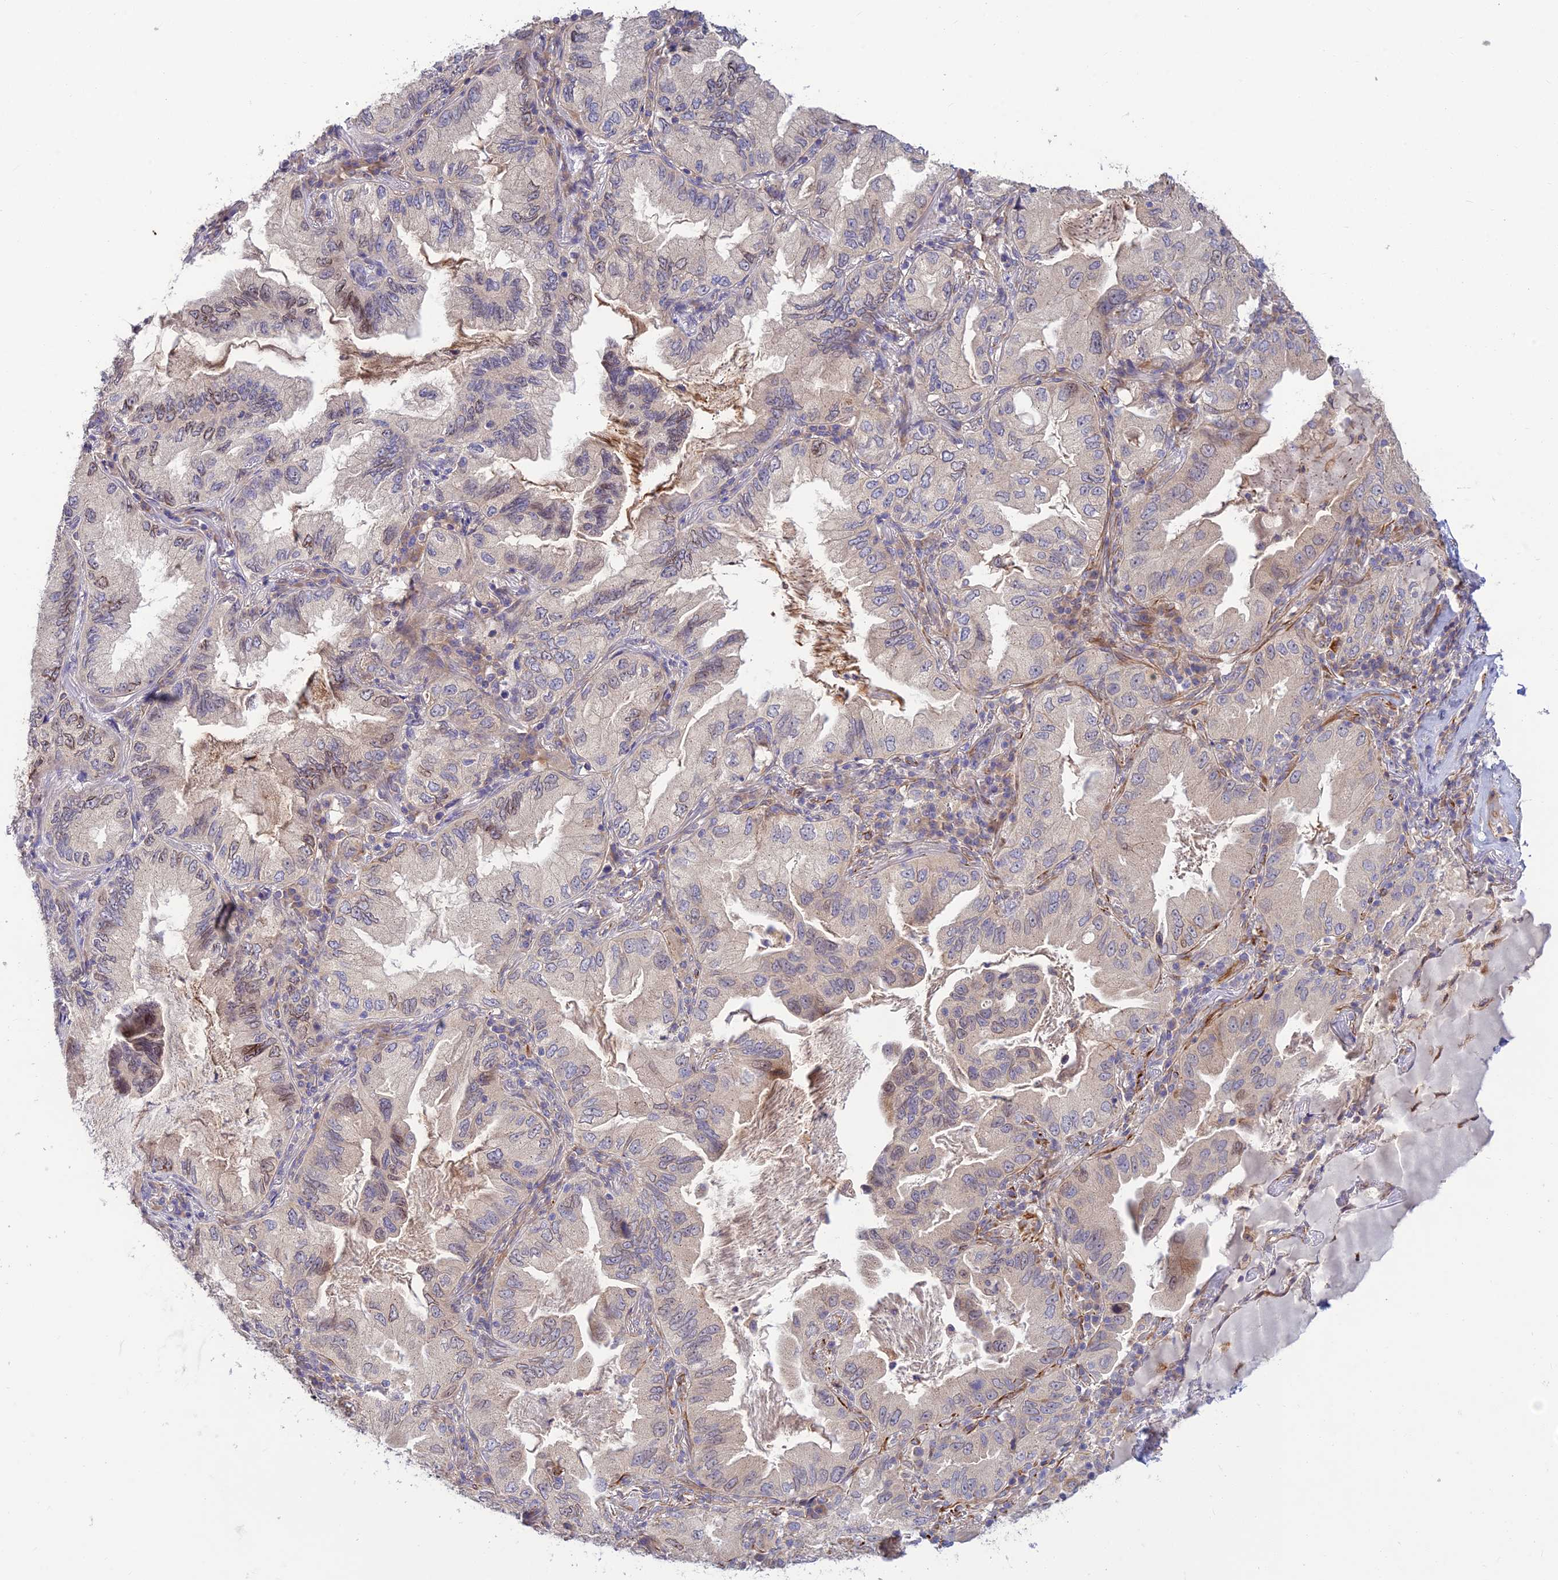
{"staining": {"intensity": "moderate", "quantity": "<25%", "location": "nuclear"}, "tissue": "lung cancer", "cell_type": "Tumor cells", "image_type": "cancer", "snomed": [{"axis": "morphology", "description": "Adenocarcinoma, NOS"}, {"axis": "topography", "description": "Lung"}], "caption": "Immunohistochemistry (DAB (3,3'-diaminobenzidine)) staining of adenocarcinoma (lung) reveals moderate nuclear protein positivity in about <25% of tumor cells.", "gene": "ST8SIA5", "patient": {"sex": "female", "age": 69}}